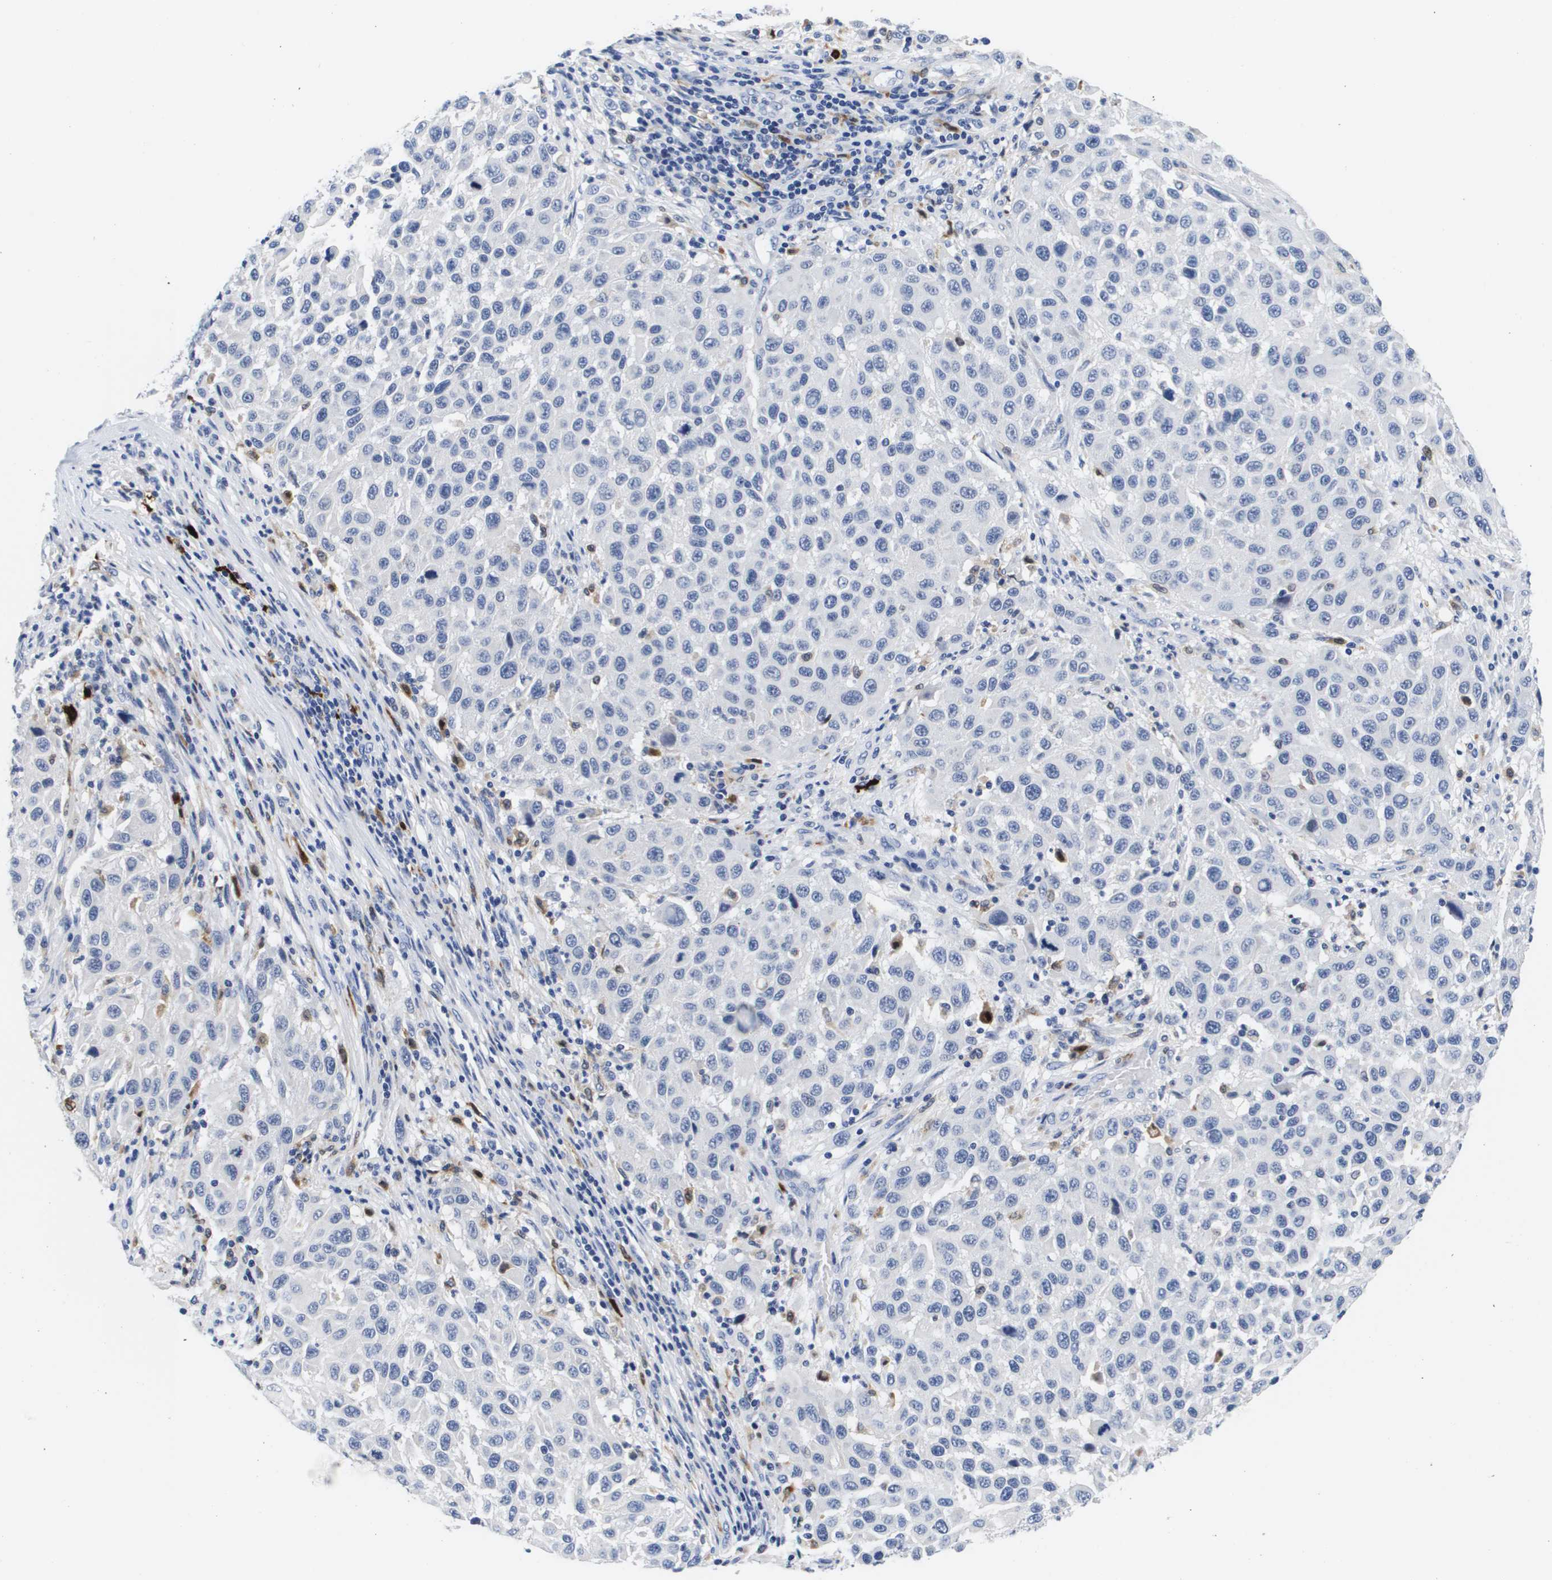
{"staining": {"intensity": "negative", "quantity": "none", "location": "none"}, "tissue": "melanoma", "cell_type": "Tumor cells", "image_type": "cancer", "snomed": [{"axis": "morphology", "description": "Malignant melanoma, Metastatic site"}, {"axis": "topography", "description": "Lymph node"}], "caption": "An IHC image of melanoma is shown. There is no staining in tumor cells of melanoma.", "gene": "HMOX1", "patient": {"sex": "male", "age": 61}}